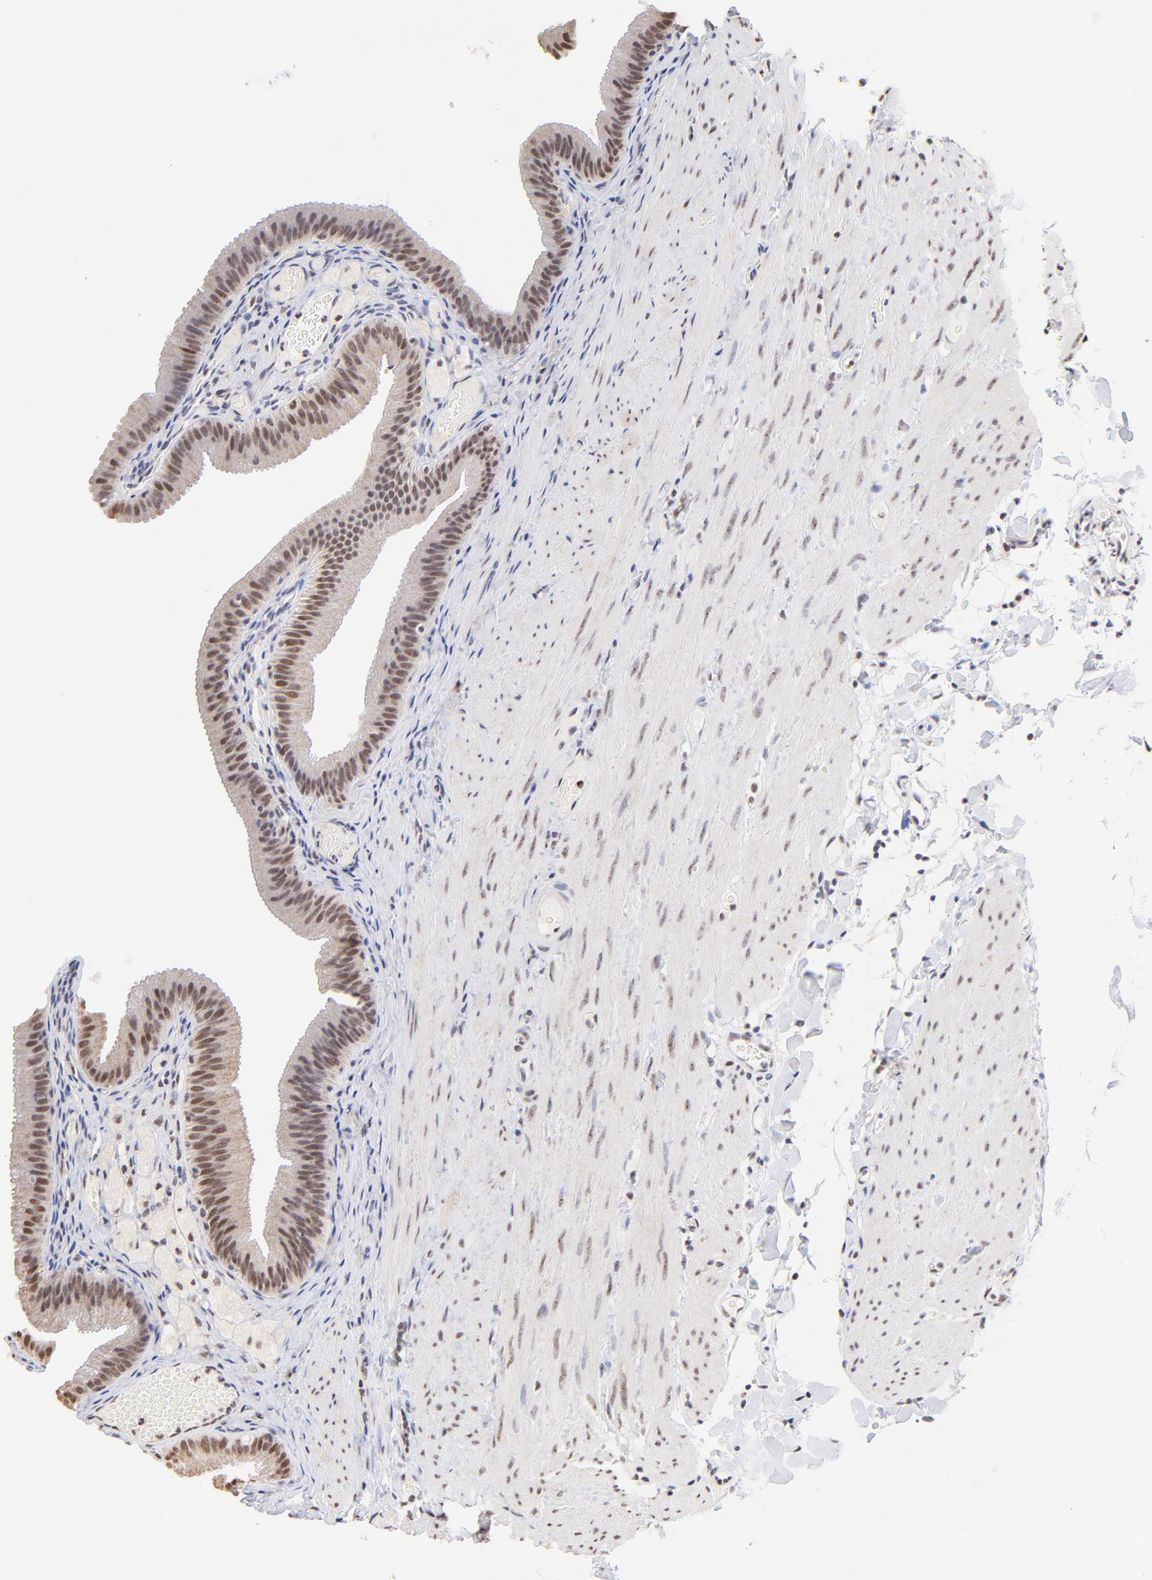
{"staining": {"intensity": "weak", "quantity": ">75%", "location": "cytoplasmic/membranous,nuclear"}, "tissue": "gallbladder", "cell_type": "Glandular cells", "image_type": "normal", "snomed": [{"axis": "morphology", "description": "Normal tissue, NOS"}, {"axis": "topography", "description": "Gallbladder"}], "caption": "Gallbladder stained for a protein (brown) demonstrates weak cytoplasmic/membranous,nuclear positive expression in approximately >75% of glandular cells.", "gene": "ZNF670", "patient": {"sex": "female", "age": 24}}